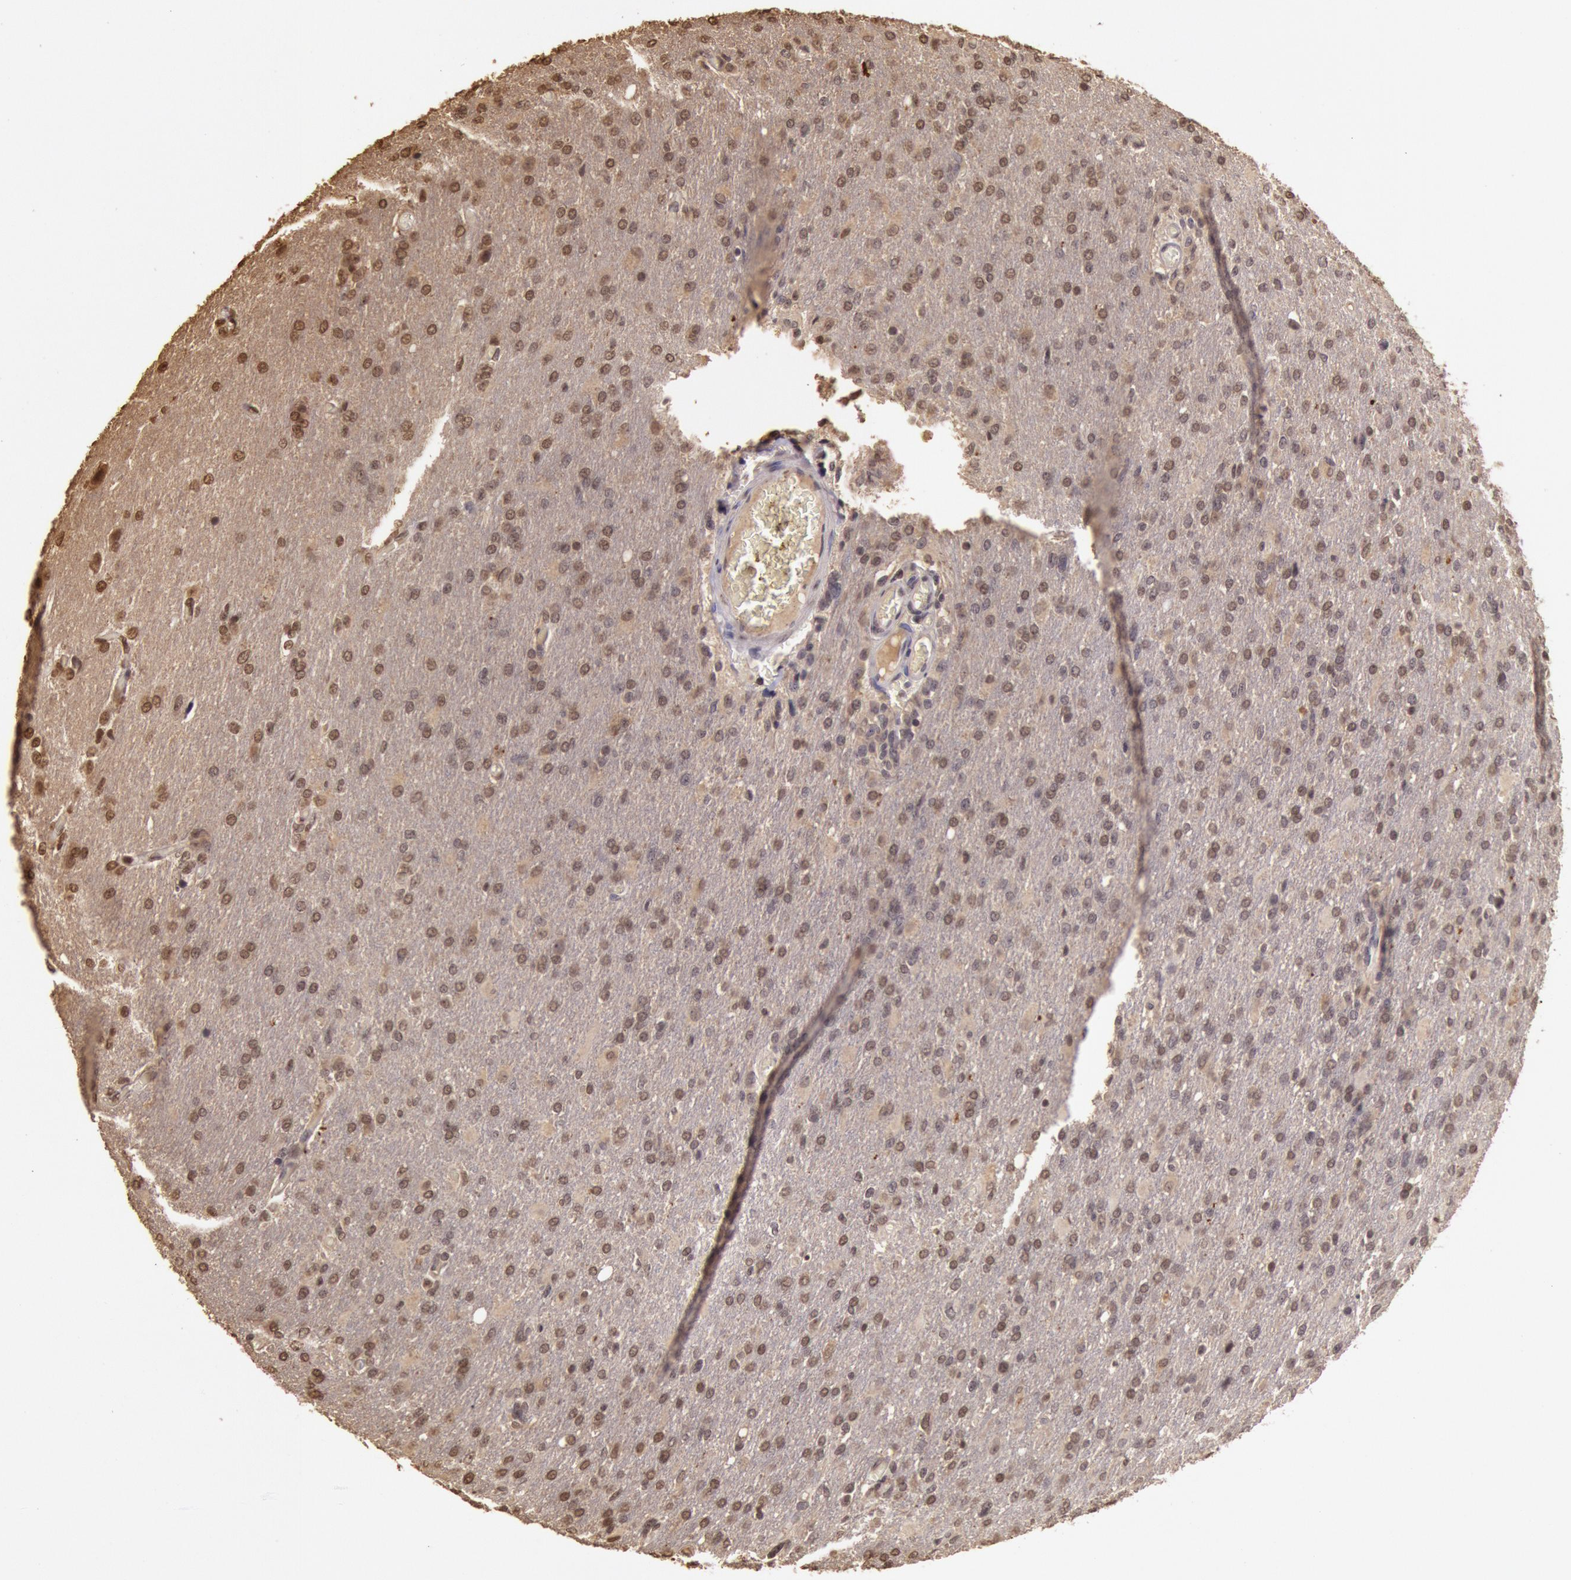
{"staining": {"intensity": "weak", "quantity": ">75%", "location": "nuclear"}, "tissue": "glioma", "cell_type": "Tumor cells", "image_type": "cancer", "snomed": [{"axis": "morphology", "description": "Glioma, malignant, High grade"}, {"axis": "topography", "description": "Brain"}], "caption": "Protein analysis of glioma tissue exhibits weak nuclear positivity in about >75% of tumor cells.", "gene": "SOD1", "patient": {"sex": "male", "age": 68}}